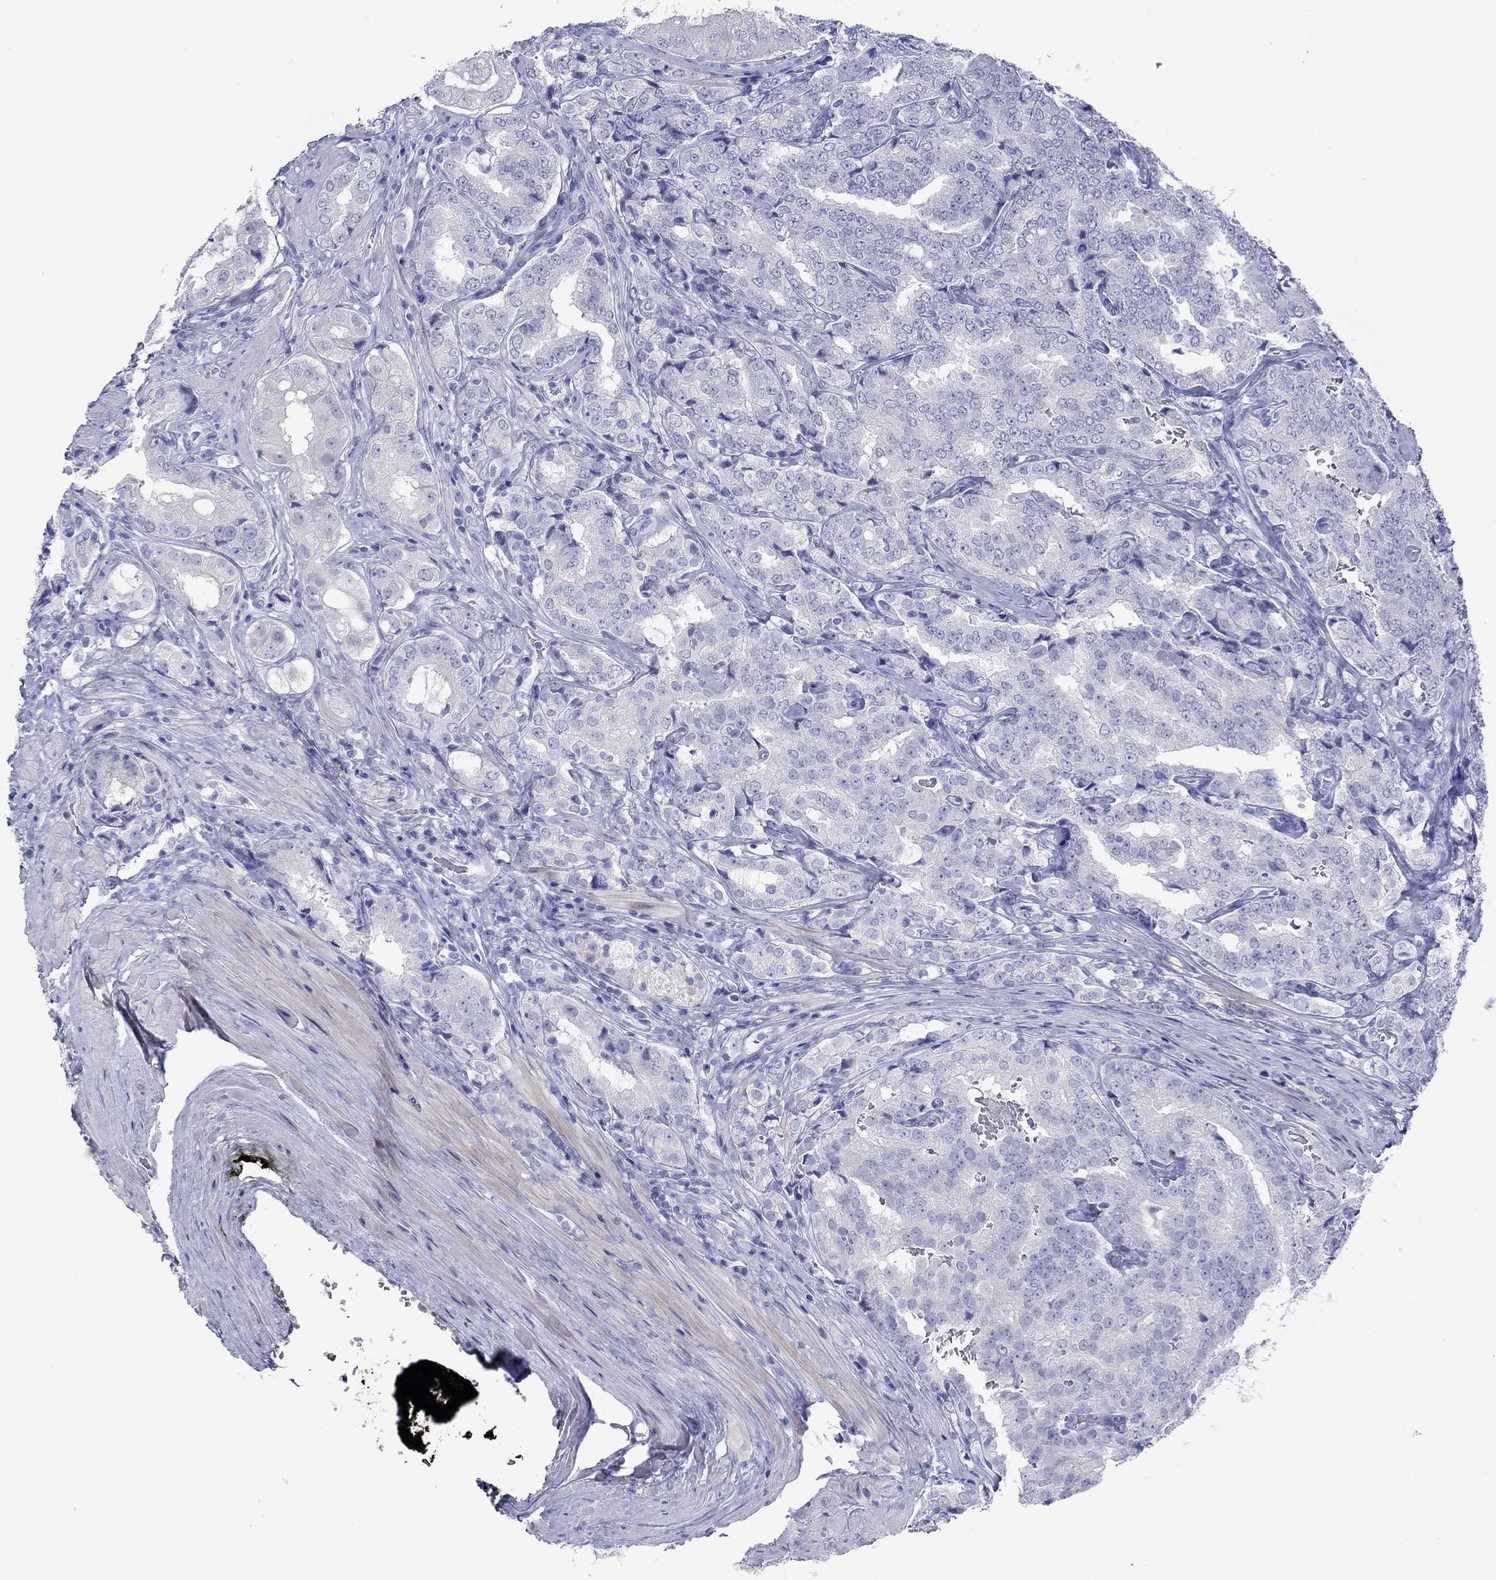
{"staining": {"intensity": "negative", "quantity": "none", "location": "none"}, "tissue": "prostate cancer", "cell_type": "Tumor cells", "image_type": "cancer", "snomed": [{"axis": "morphology", "description": "Adenocarcinoma, NOS"}, {"axis": "topography", "description": "Prostate"}], "caption": "An immunohistochemistry micrograph of prostate adenocarcinoma is shown. There is no staining in tumor cells of prostate adenocarcinoma.", "gene": "MLANA", "patient": {"sex": "male", "age": 65}}